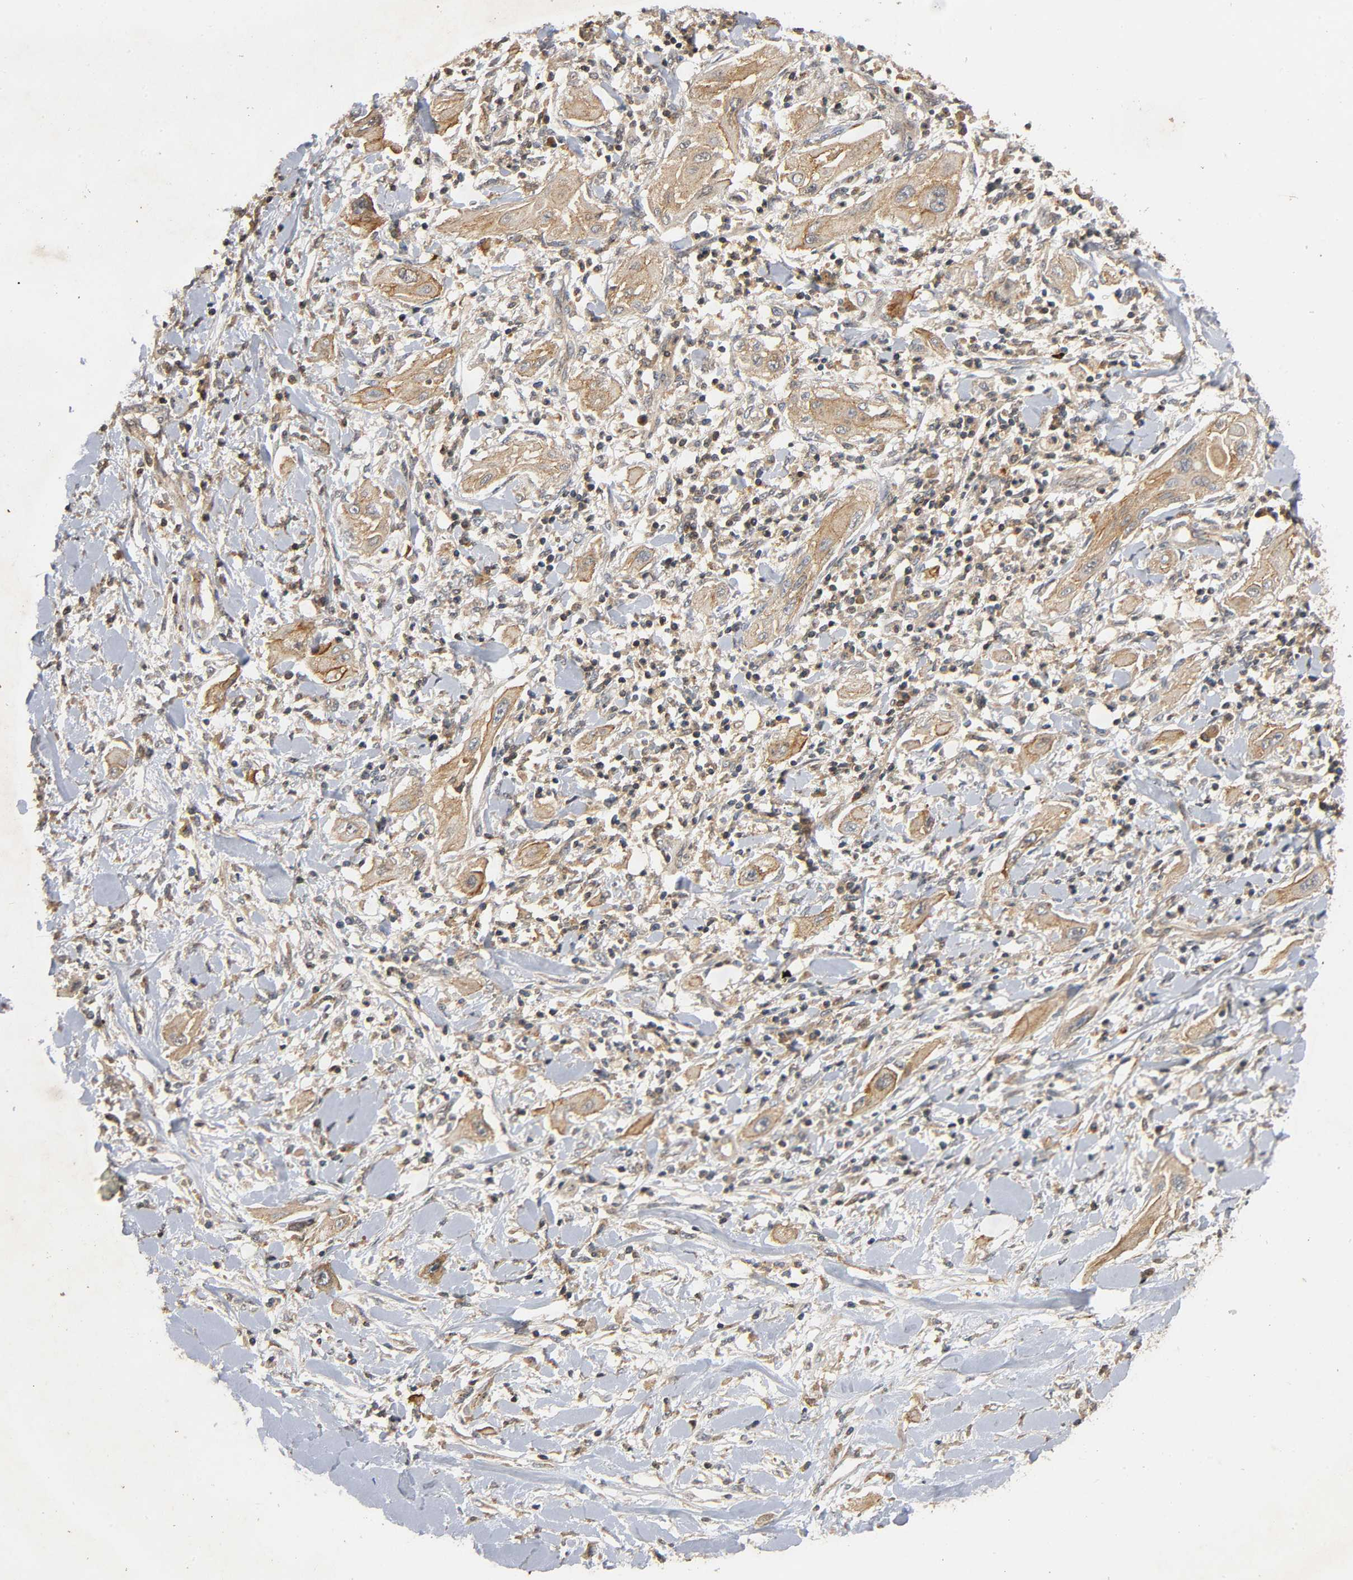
{"staining": {"intensity": "moderate", "quantity": ">75%", "location": "cytoplasmic/membranous"}, "tissue": "lung cancer", "cell_type": "Tumor cells", "image_type": "cancer", "snomed": [{"axis": "morphology", "description": "Squamous cell carcinoma, NOS"}, {"axis": "topography", "description": "Lung"}], "caption": "Lung cancer (squamous cell carcinoma) stained for a protein (brown) exhibits moderate cytoplasmic/membranous positive staining in approximately >75% of tumor cells.", "gene": "IKBKB", "patient": {"sex": "female", "age": 47}}